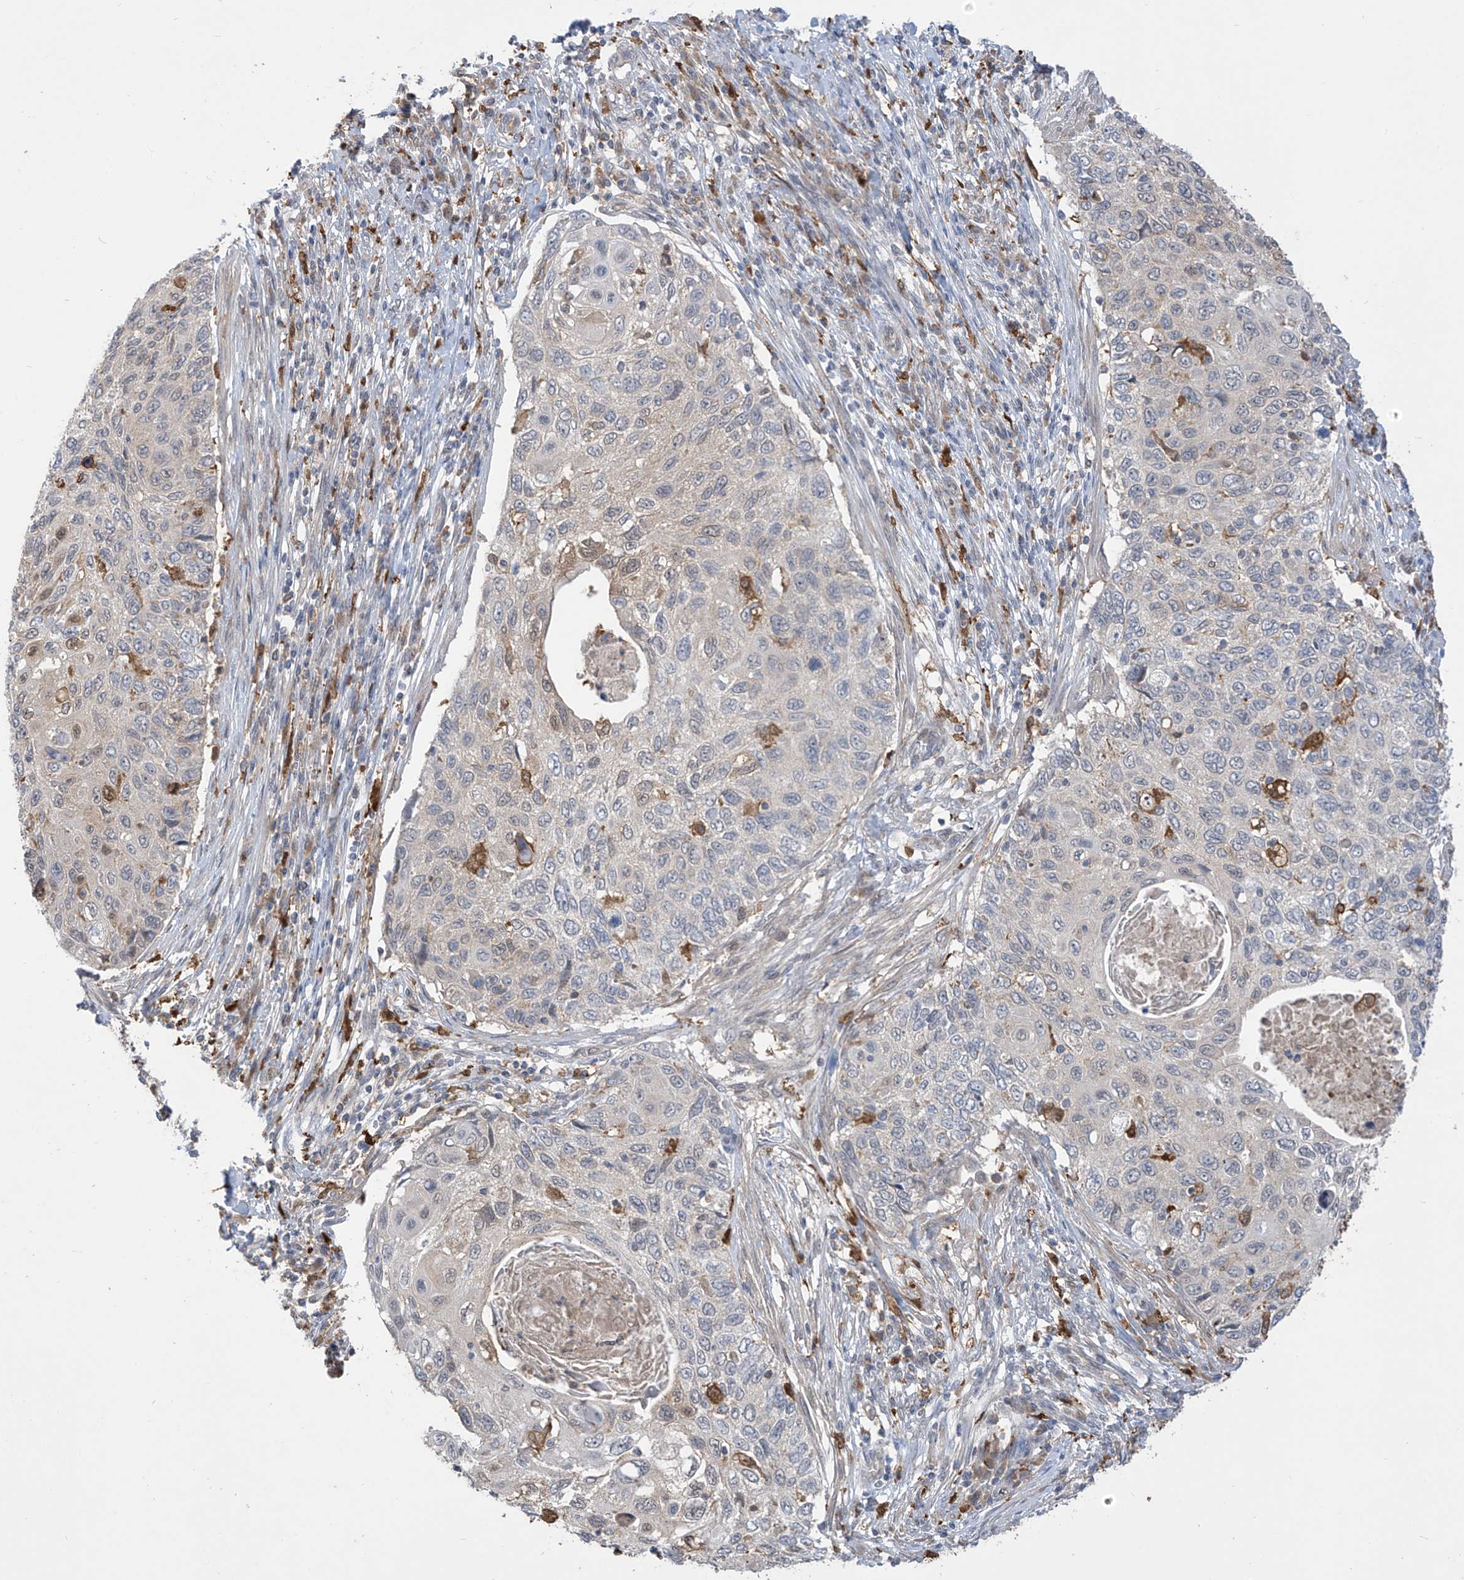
{"staining": {"intensity": "weak", "quantity": "<25%", "location": "nuclear"}, "tissue": "cervical cancer", "cell_type": "Tumor cells", "image_type": "cancer", "snomed": [{"axis": "morphology", "description": "Squamous cell carcinoma, NOS"}, {"axis": "topography", "description": "Cervix"}], "caption": "DAB immunohistochemical staining of human squamous cell carcinoma (cervical) displays no significant staining in tumor cells.", "gene": "IDH1", "patient": {"sex": "female", "age": 70}}